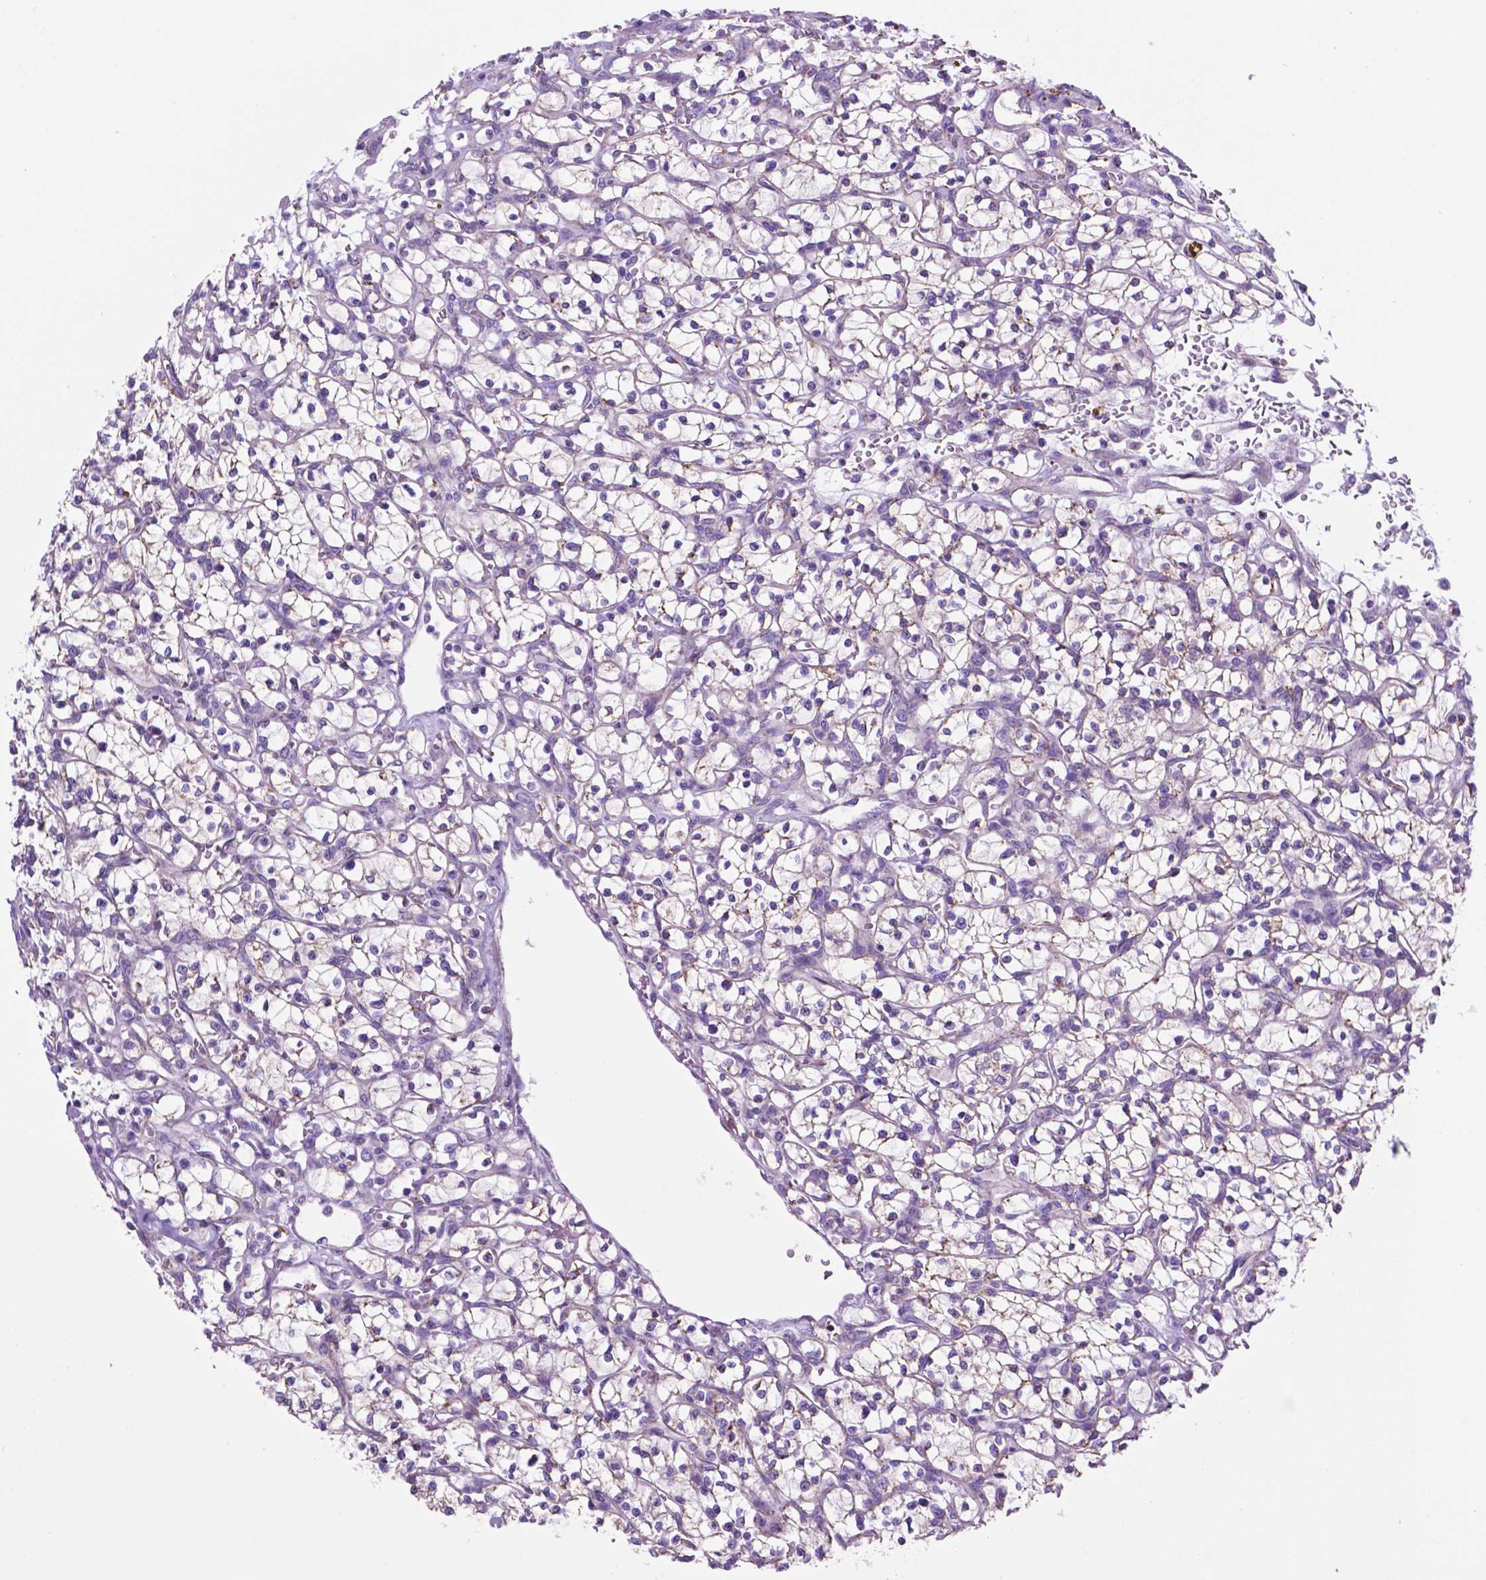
{"staining": {"intensity": "negative", "quantity": "none", "location": "none"}, "tissue": "renal cancer", "cell_type": "Tumor cells", "image_type": "cancer", "snomed": [{"axis": "morphology", "description": "Adenocarcinoma, NOS"}, {"axis": "topography", "description": "Kidney"}], "caption": "This is a histopathology image of immunohistochemistry (IHC) staining of renal adenocarcinoma, which shows no positivity in tumor cells. (DAB (3,3'-diaminobenzidine) immunohistochemistry (IHC) visualized using brightfield microscopy, high magnification).", "gene": "TMEM121B", "patient": {"sex": "female", "age": 64}}